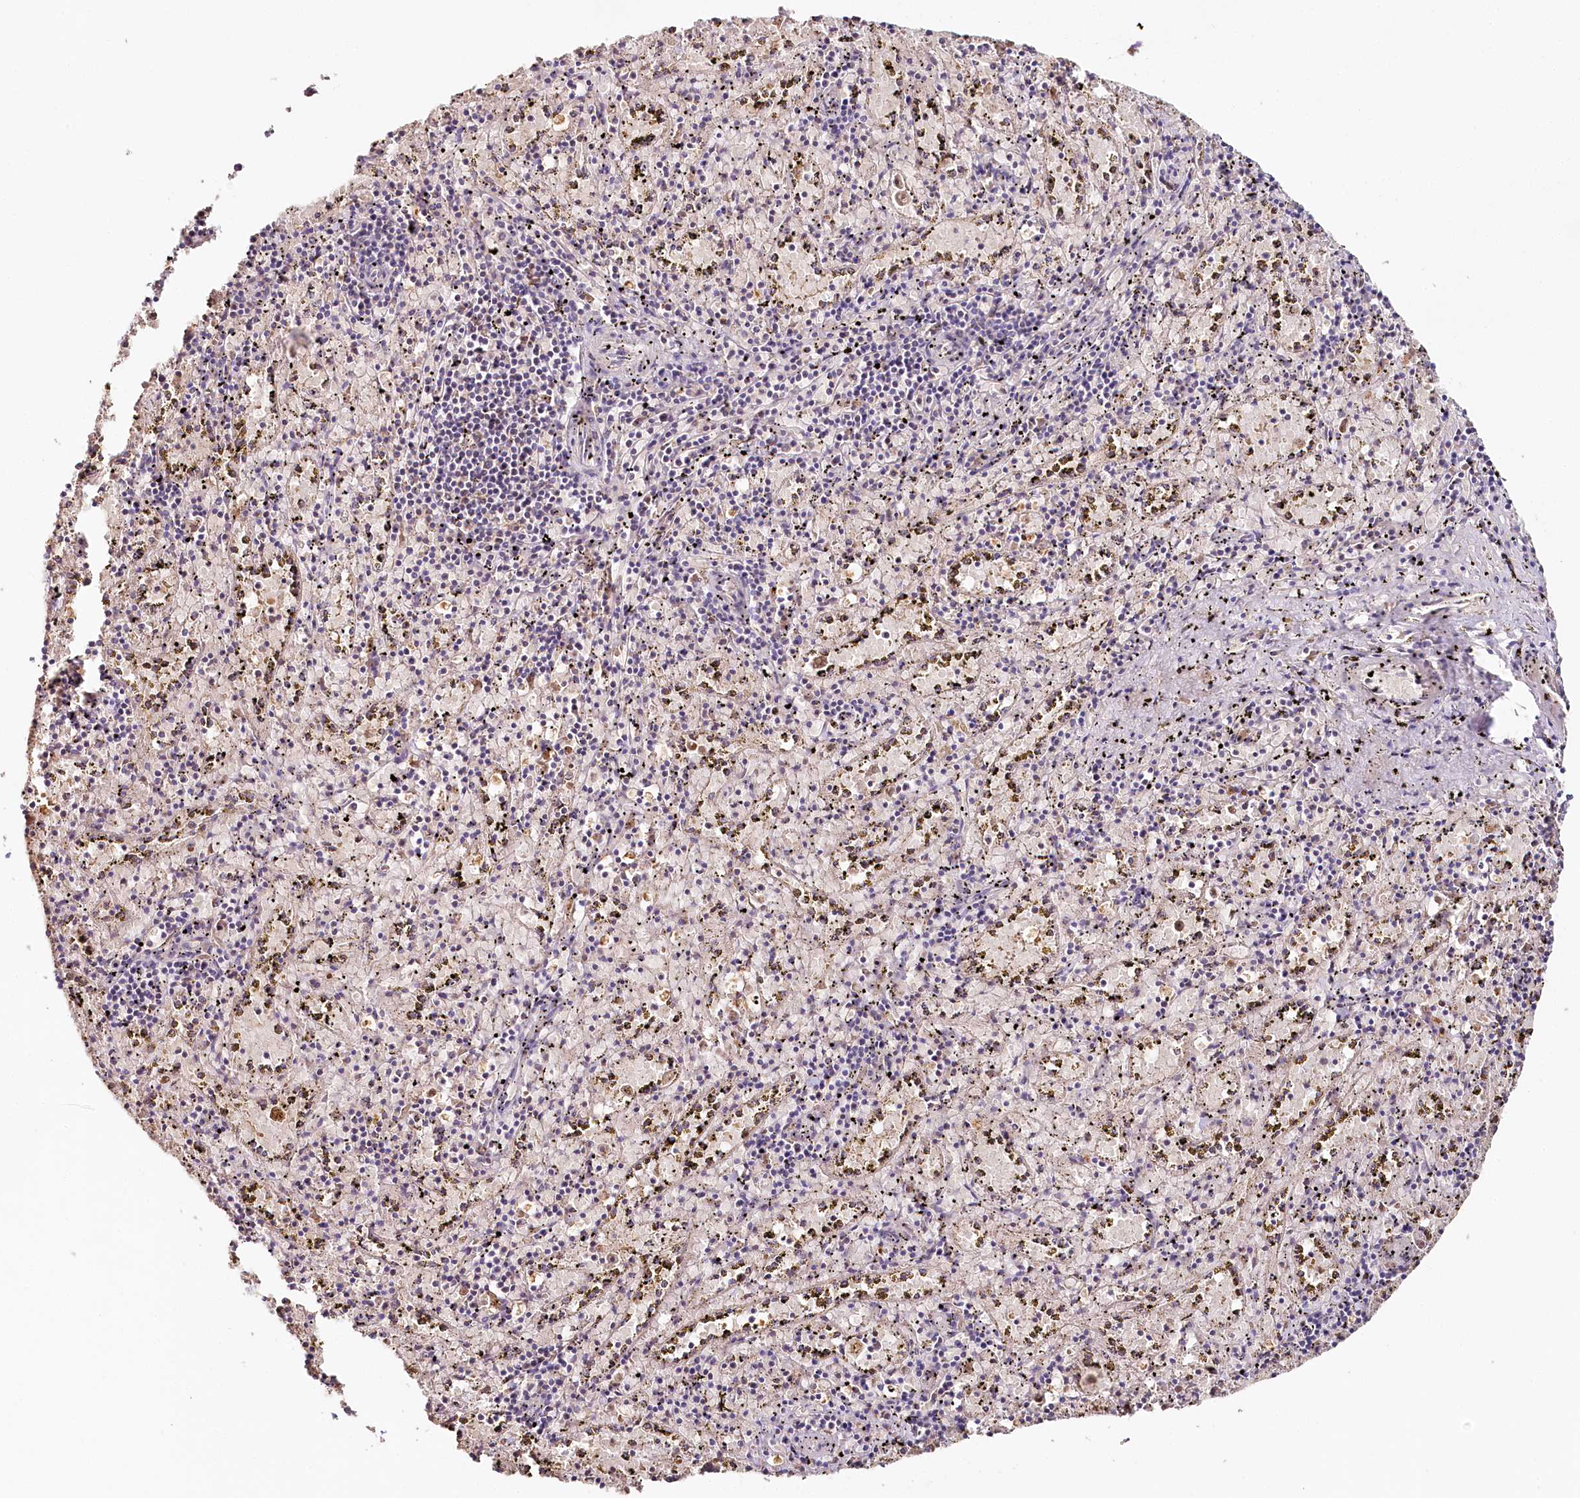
{"staining": {"intensity": "strong", "quantity": "<25%", "location": "cytoplasmic/membranous"}, "tissue": "spleen", "cell_type": "Cells in red pulp", "image_type": "normal", "snomed": [{"axis": "morphology", "description": "Normal tissue, NOS"}, {"axis": "topography", "description": "Spleen"}], "caption": "Unremarkable spleen displays strong cytoplasmic/membranous positivity in approximately <25% of cells in red pulp, visualized by immunohistochemistry. Immunohistochemistry stains the protein of interest in brown and the nuclei are stained blue.", "gene": "MMP25", "patient": {"sex": "male", "age": 11}}